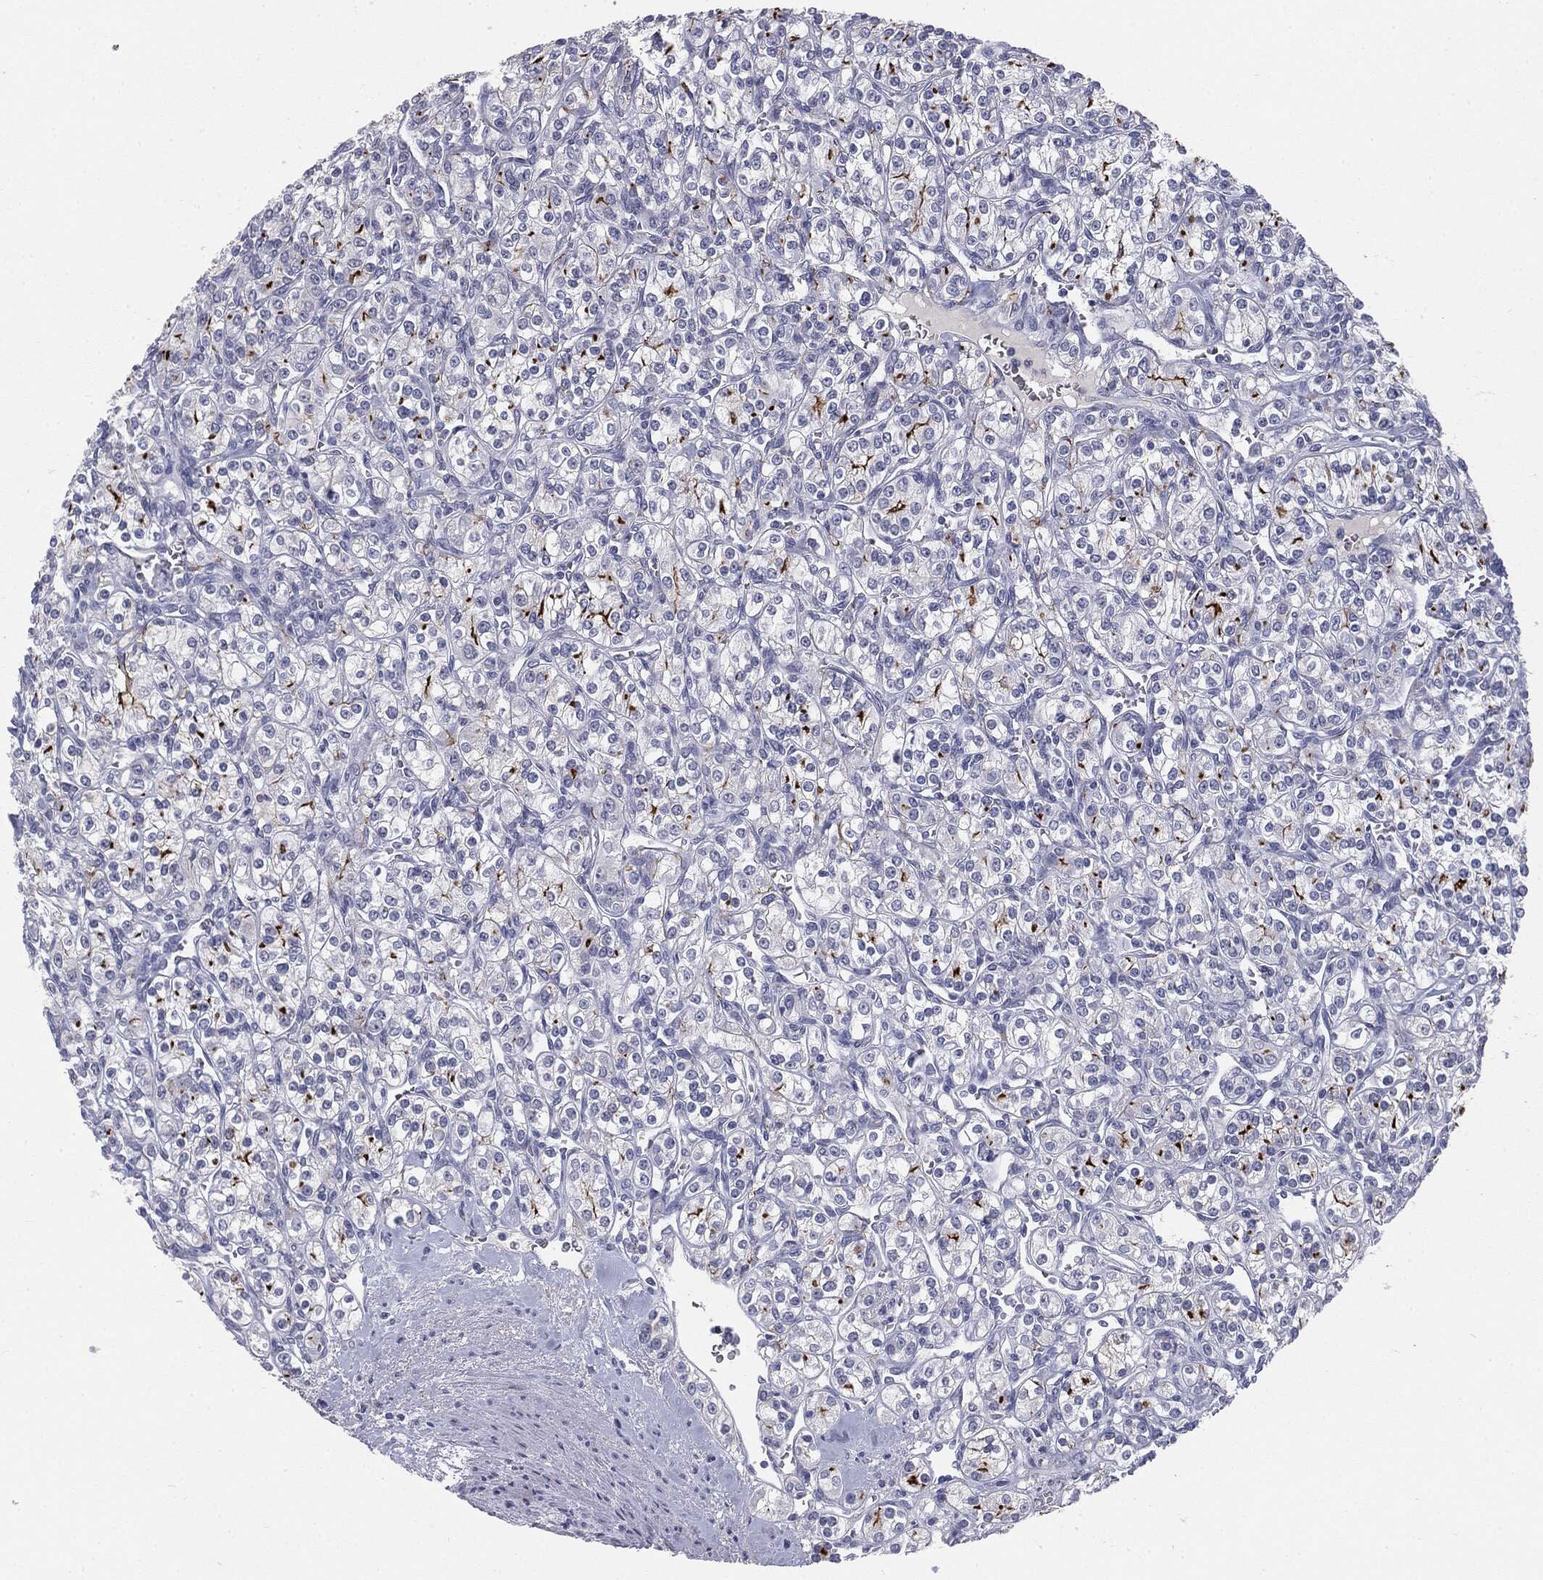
{"staining": {"intensity": "strong", "quantity": "<25%", "location": "cytoplasmic/membranous"}, "tissue": "renal cancer", "cell_type": "Tumor cells", "image_type": "cancer", "snomed": [{"axis": "morphology", "description": "Adenocarcinoma, NOS"}, {"axis": "topography", "description": "Kidney"}], "caption": "Renal cancer was stained to show a protein in brown. There is medium levels of strong cytoplasmic/membranous staining in about <25% of tumor cells. The protein is stained brown, and the nuclei are stained in blue (DAB (3,3'-diaminobenzidine) IHC with brightfield microscopy, high magnification).", "gene": "MUC1", "patient": {"sex": "male", "age": 77}}